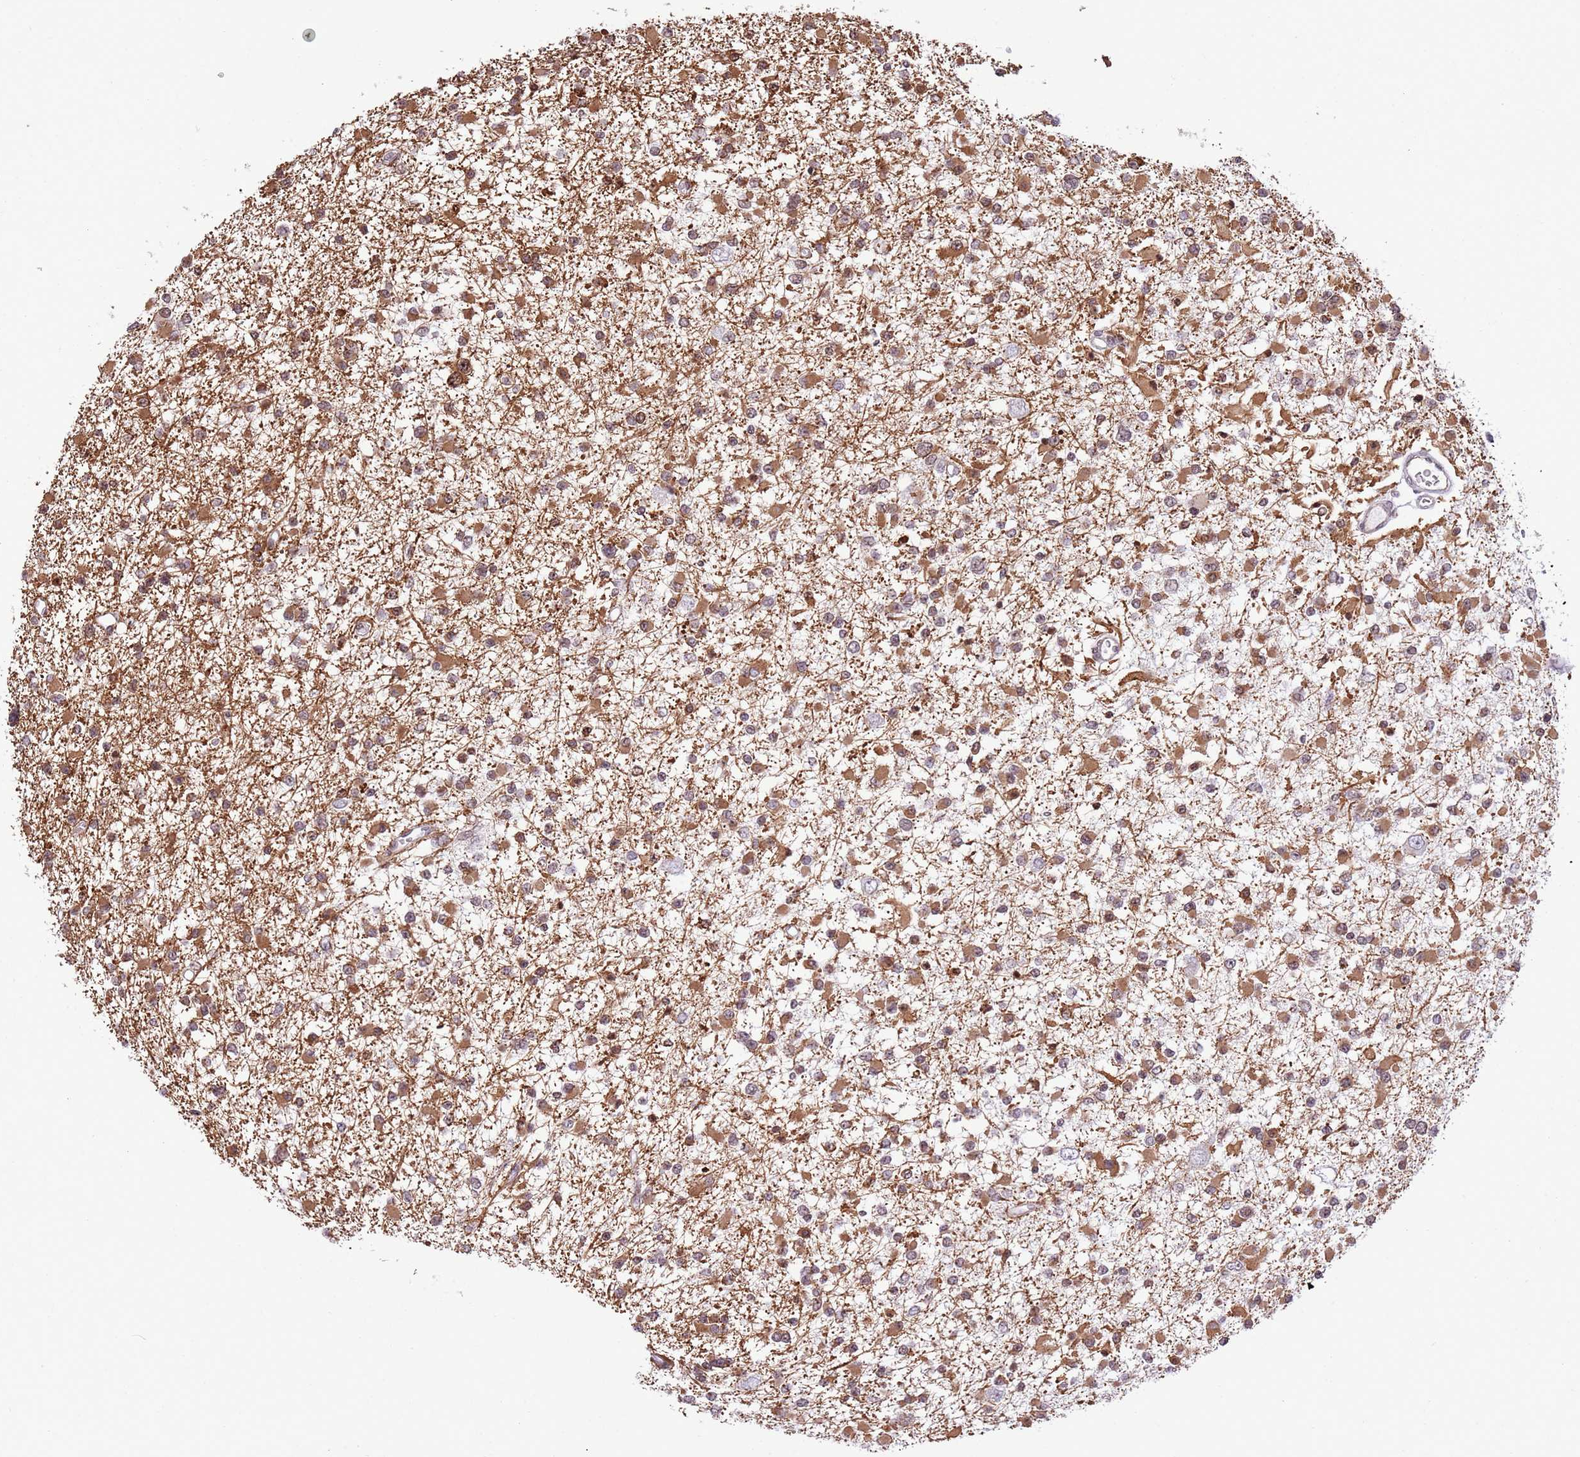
{"staining": {"intensity": "moderate", "quantity": ">75%", "location": "cytoplasmic/membranous,nuclear"}, "tissue": "glioma", "cell_type": "Tumor cells", "image_type": "cancer", "snomed": [{"axis": "morphology", "description": "Glioma, malignant, Low grade"}, {"axis": "topography", "description": "Brain"}], "caption": "A high-resolution micrograph shows IHC staining of glioma, which shows moderate cytoplasmic/membranous and nuclear expression in approximately >75% of tumor cells.", "gene": "NRIP1", "patient": {"sex": "female", "age": 22}}